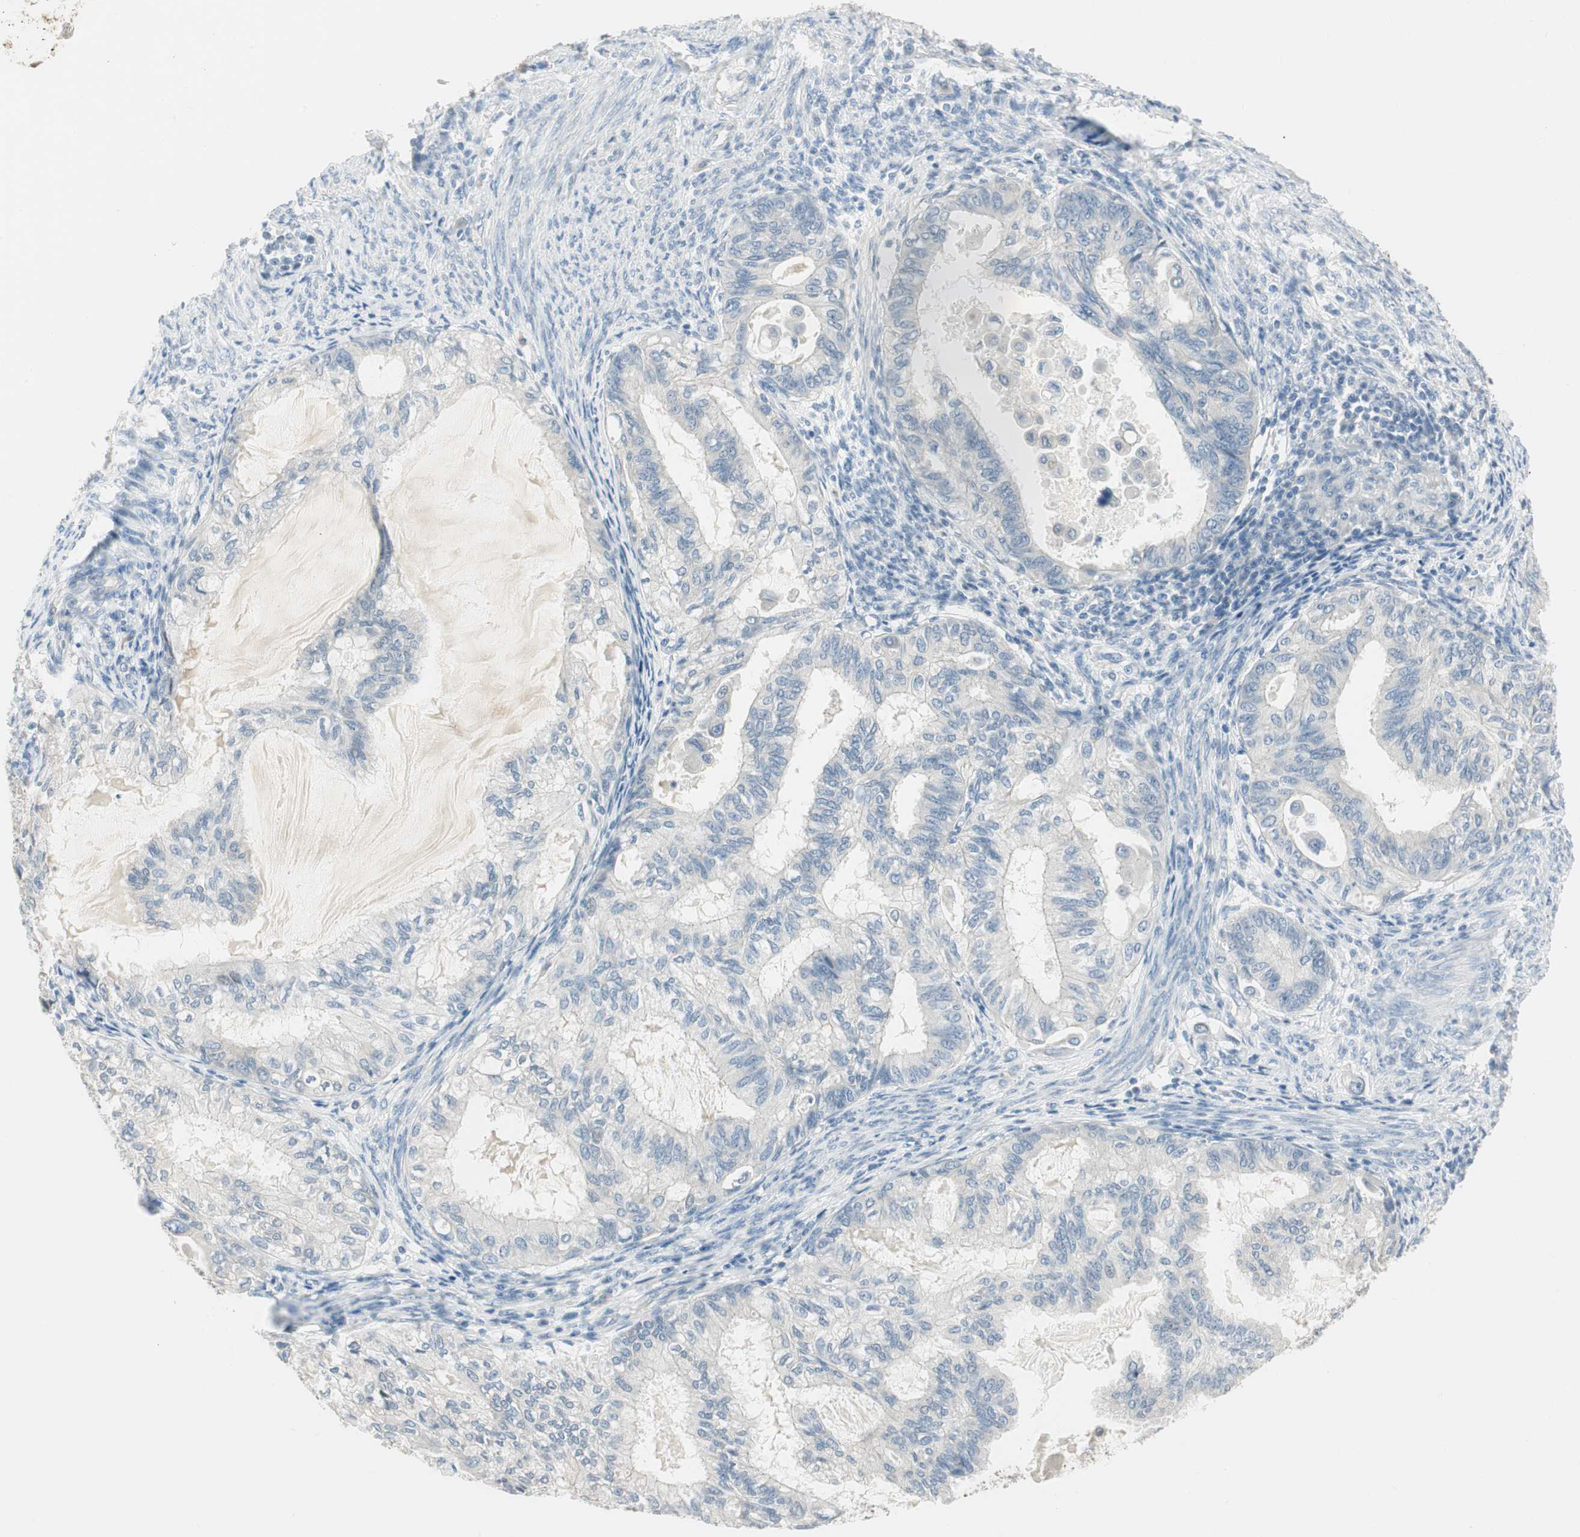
{"staining": {"intensity": "negative", "quantity": "none", "location": "none"}, "tissue": "cervical cancer", "cell_type": "Tumor cells", "image_type": "cancer", "snomed": [{"axis": "morphology", "description": "Normal tissue, NOS"}, {"axis": "morphology", "description": "Adenocarcinoma, NOS"}, {"axis": "topography", "description": "Cervix"}, {"axis": "topography", "description": "Endometrium"}], "caption": "An IHC histopathology image of cervical cancer is shown. There is no staining in tumor cells of cervical cancer. The staining is performed using DAB brown chromogen with nuclei counter-stained in using hematoxylin.", "gene": "SPINK4", "patient": {"sex": "female", "age": 86}}